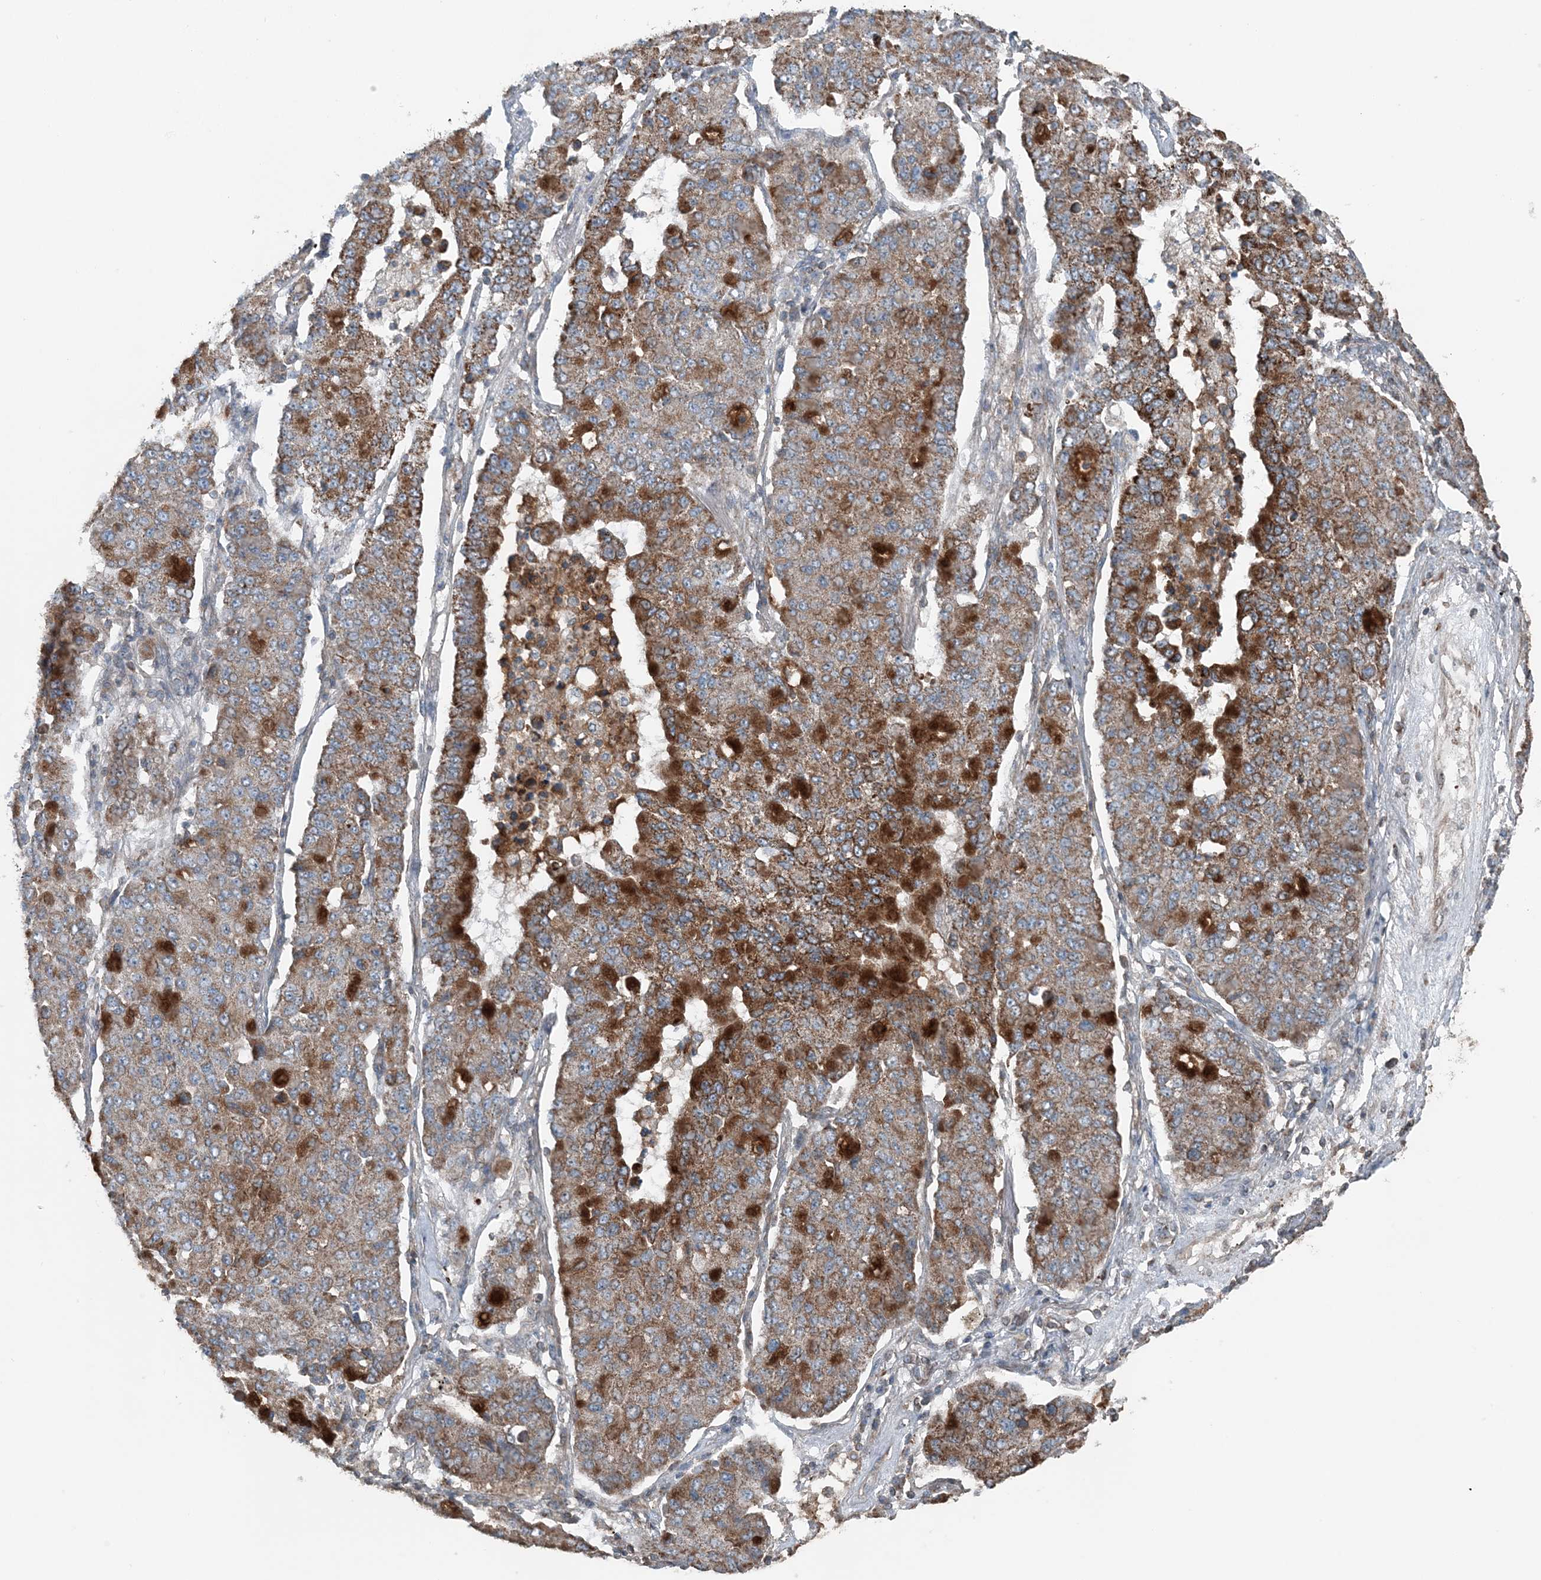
{"staining": {"intensity": "moderate", "quantity": ">75%", "location": "cytoplasmic/membranous"}, "tissue": "lung cancer", "cell_type": "Tumor cells", "image_type": "cancer", "snomed": [{"axis": "morphology", "description": "Squamous cell carcinoma, NOS"}, {"axis": "topography", "description": "Lung"}], "caption": "Approximately >75% of tumor cells in squamous cell carcinoma (lung) reveal moderate cytoplasmic/membranous protein expression as visualized by brown immunohistochemical staining.", "gene": "KY", "patient": {"sex": "male", "age": 74}}